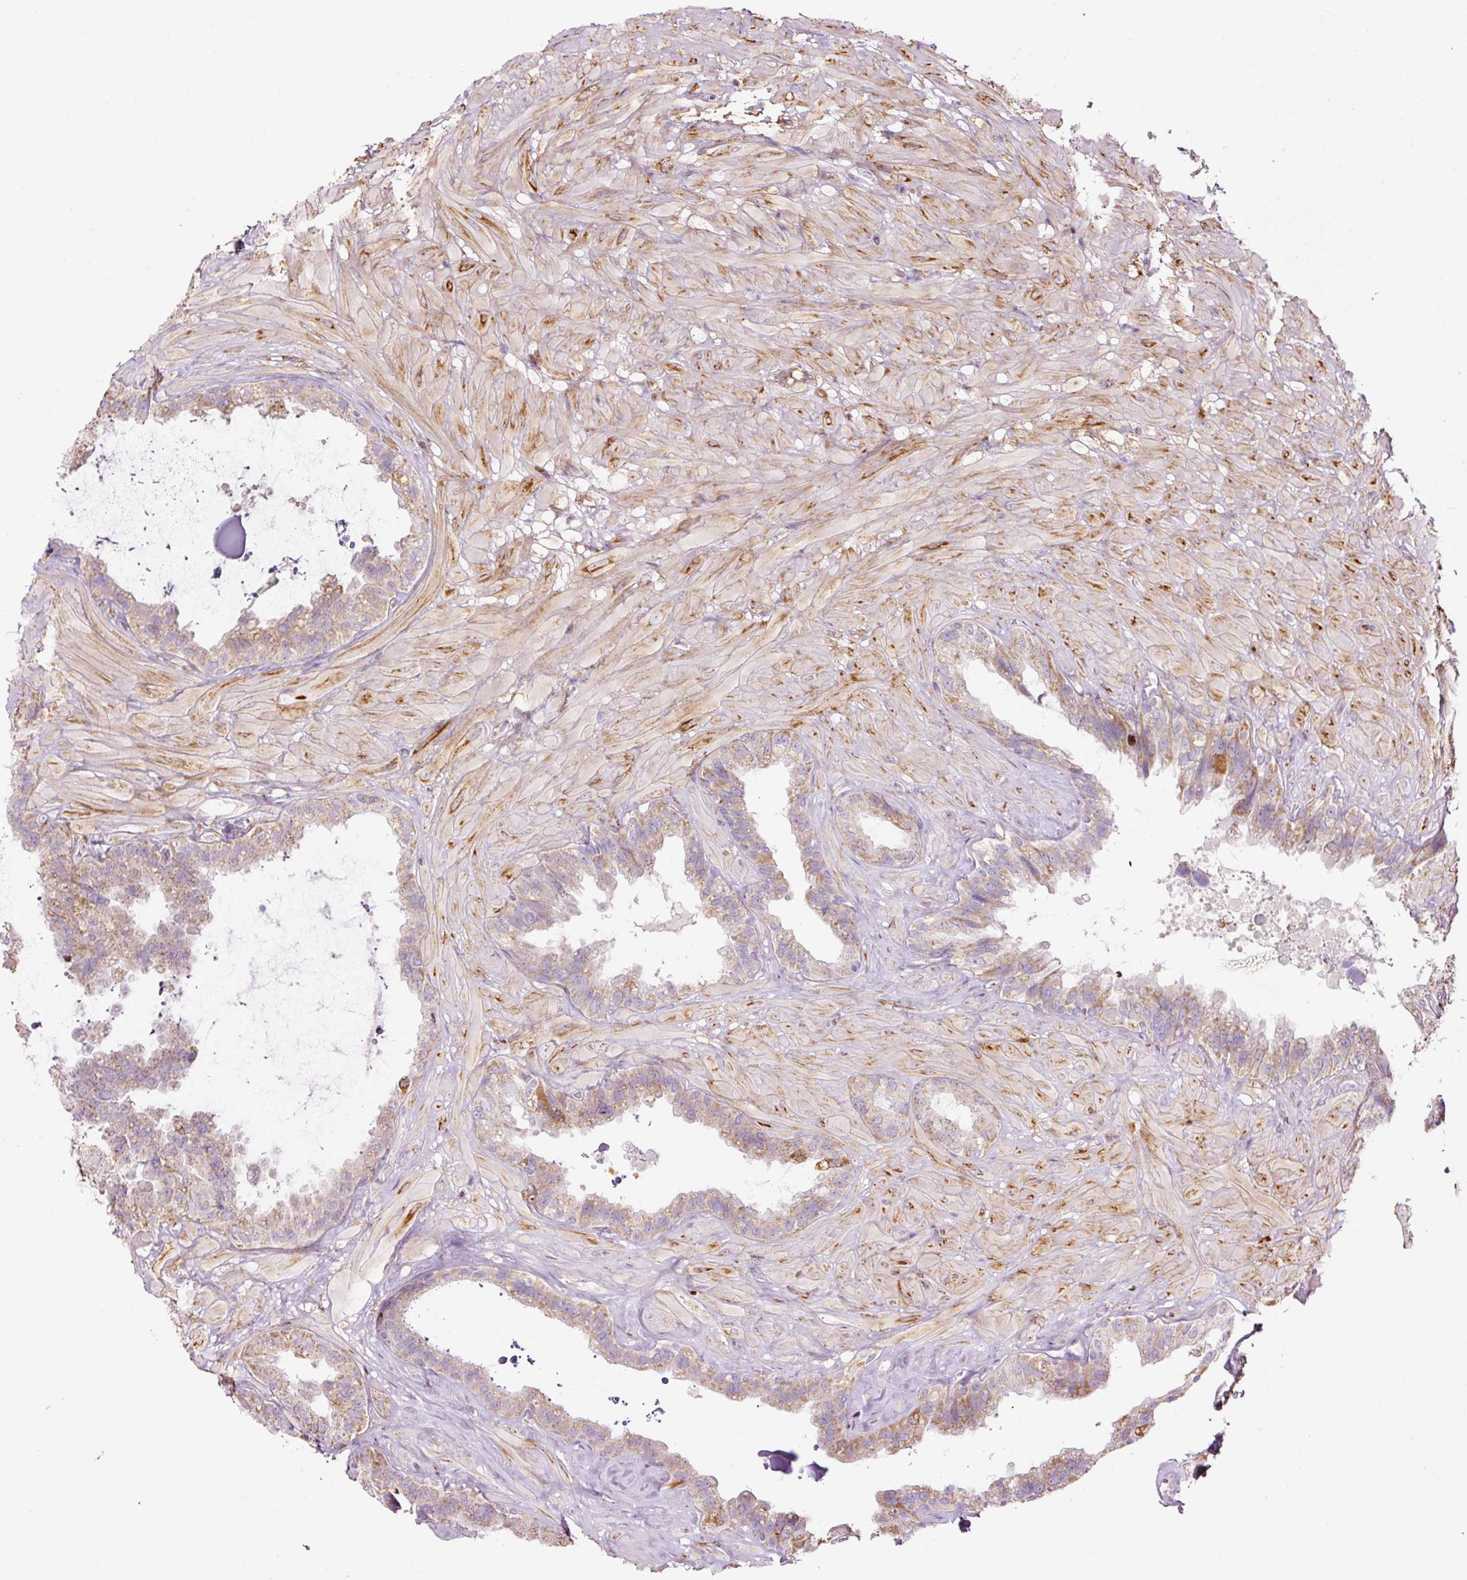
{"staining": {"intensity": "moderate", "quantity": "<25%", "location": "cytoplasmic/membranous"}, "tissue": "seminal vesicle", "cell_type": "Glandular cells", "image_type": "normal", "snomed": [{"axis": "morphology", "description": "Normal tissue, NOS"}, {"axis": "topography", "description": "Seminal veicle"}, {"axis": "topography", "description": "Peripheral nerve tissue"}], "caption": "Immunohistochemical staining of normal seminal vesicle reveals low levels of moderate cytoplasmic/membranous positivity in about <25% of glandular cells.", "gene": "TMEM8B", "patient": {"sex": "male", "age": 76}}